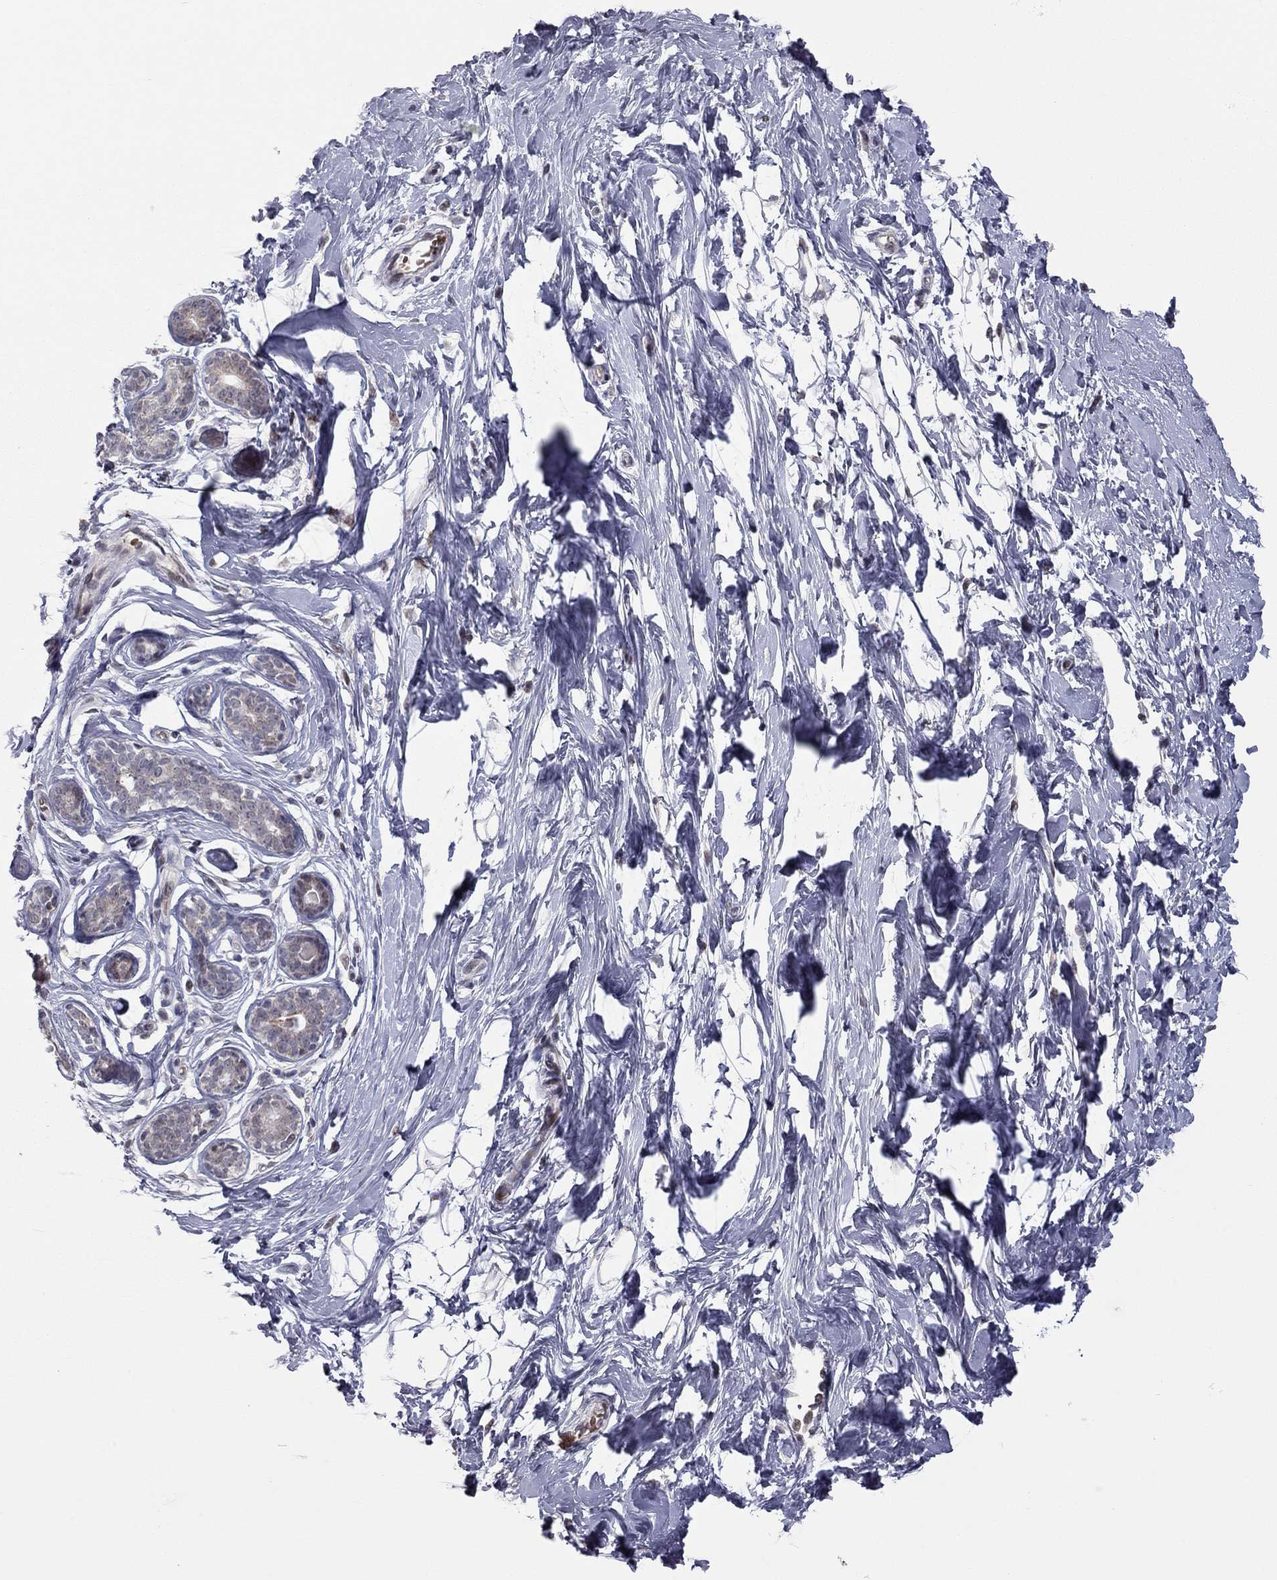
{"staining": {"intensity": "negative", "quantity": "none", "location": "none"}, "tissue": "breast", "cell_type": "Adipocytes", "image_type": "normal", "snomed": [{"axis": "morphology", "description": "Normal tissue, NOS"}, {"axis": "topography", "description": "Breast"}], "caption": "Immunohistochemistry (IHC) of normal human breast exhibits no positivity in adipocytes.", "gene": "MC3R", "patient": {"sex": "female", "age": 37}}